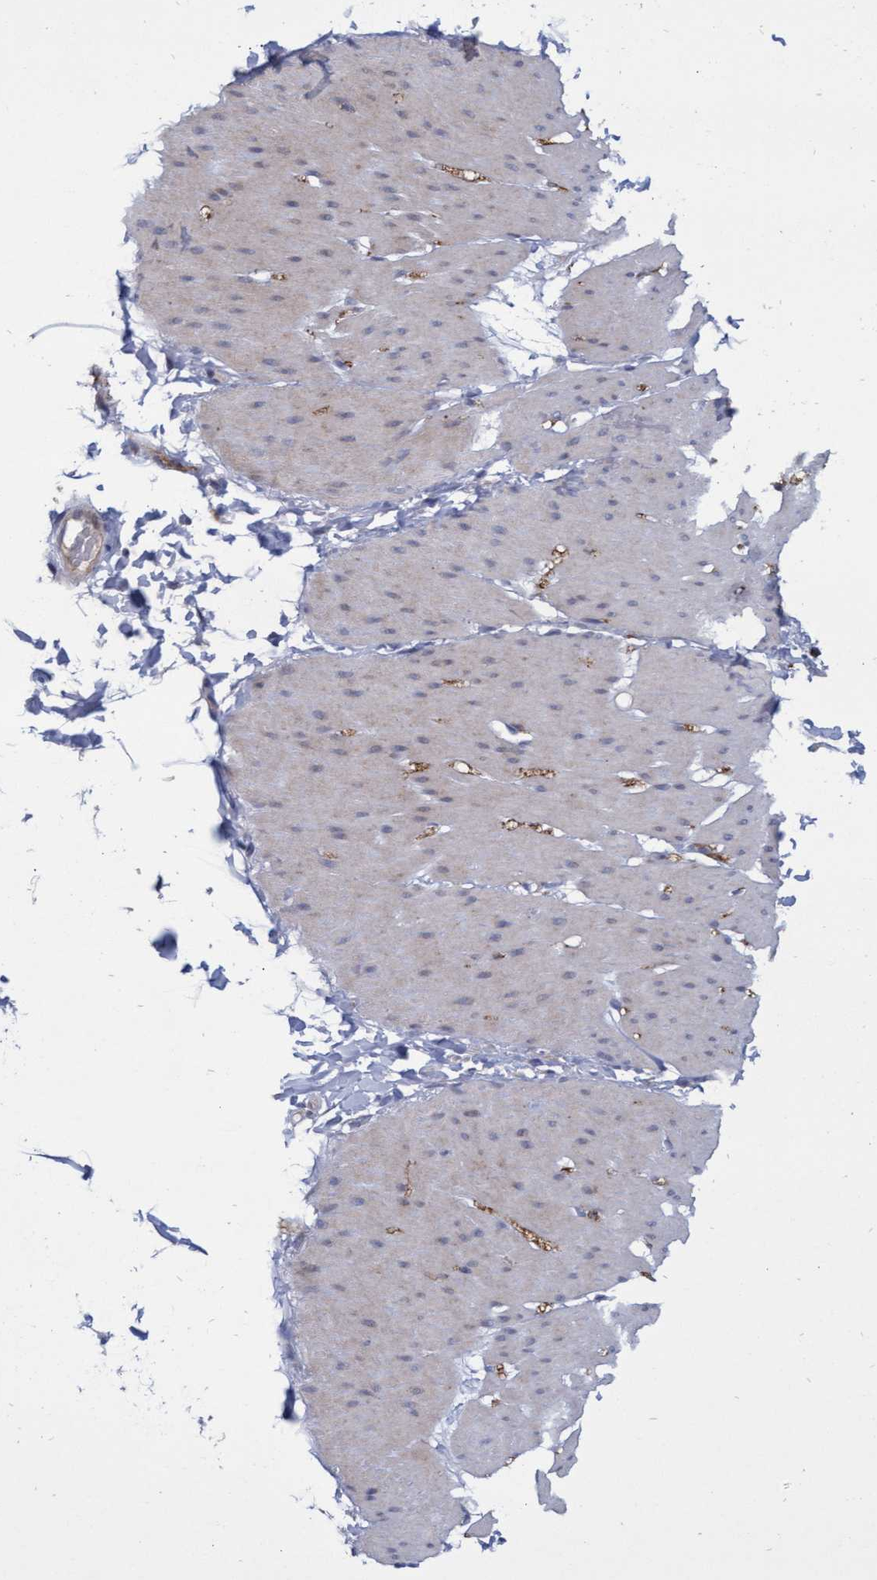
{"staining": {"intensity": "weak", "quantity": "<25%", "location": "cytoplasmic/membranous"}, "tissue": "smooth muscle", "cell_type": "Smooth muscle cells", "image_type": "normal", "snomed": [{"axis": "morphology", "description": "Normal tissue, NOS"}, {"axis": "topography", "description": "Smooth muscle"}, {"axis": "topography", "description": "Colon"}], "caption": "IHC image of unremarkable smooth muscle: smooth muscle stained with DAB (3,3'-diaminobenzidine) shows no significant protein expression in smooth muscle cells.", "gene": "ABCF2", "patient": {"sex": "male", "age": 67}}